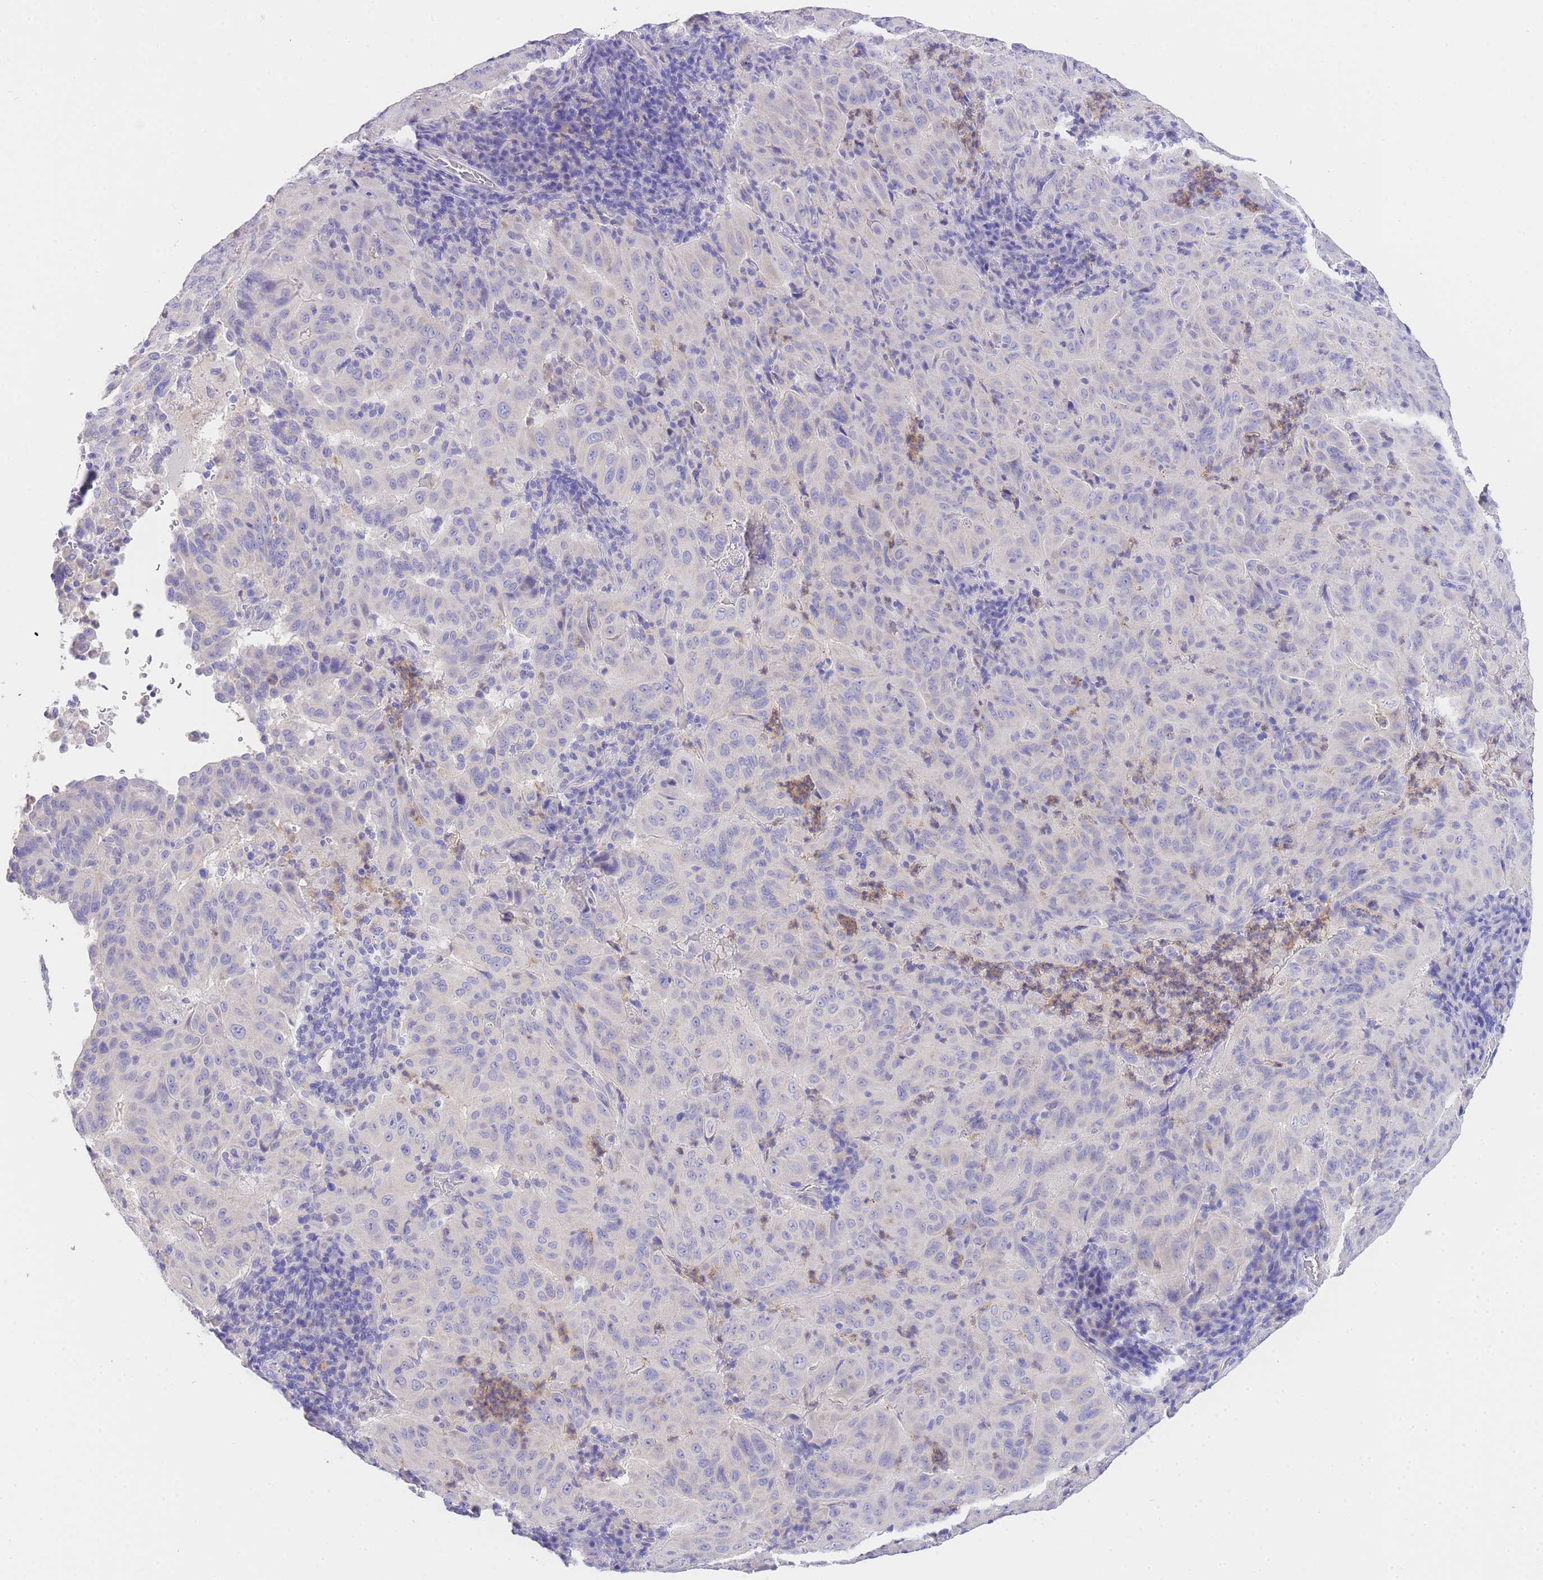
{"staining": {"intensity": "negative", "quantity": "none", "location": "none"}, "tissue": "pancreatic cancer", "cell_type": "Tumor cells", "image_type": "cancer", "snomed": [{"axis": "morphology", "description": "Adenocarcinoma, NOS"}, {"axis": "topography", "description": "Pancreas"}], "caption": "Pancreatic adenocarcinoma stained for a protein using IHC reveals no expression tumor cells.", "gene": "EPN2", "patient": {"sex": "male", "age": 63}}